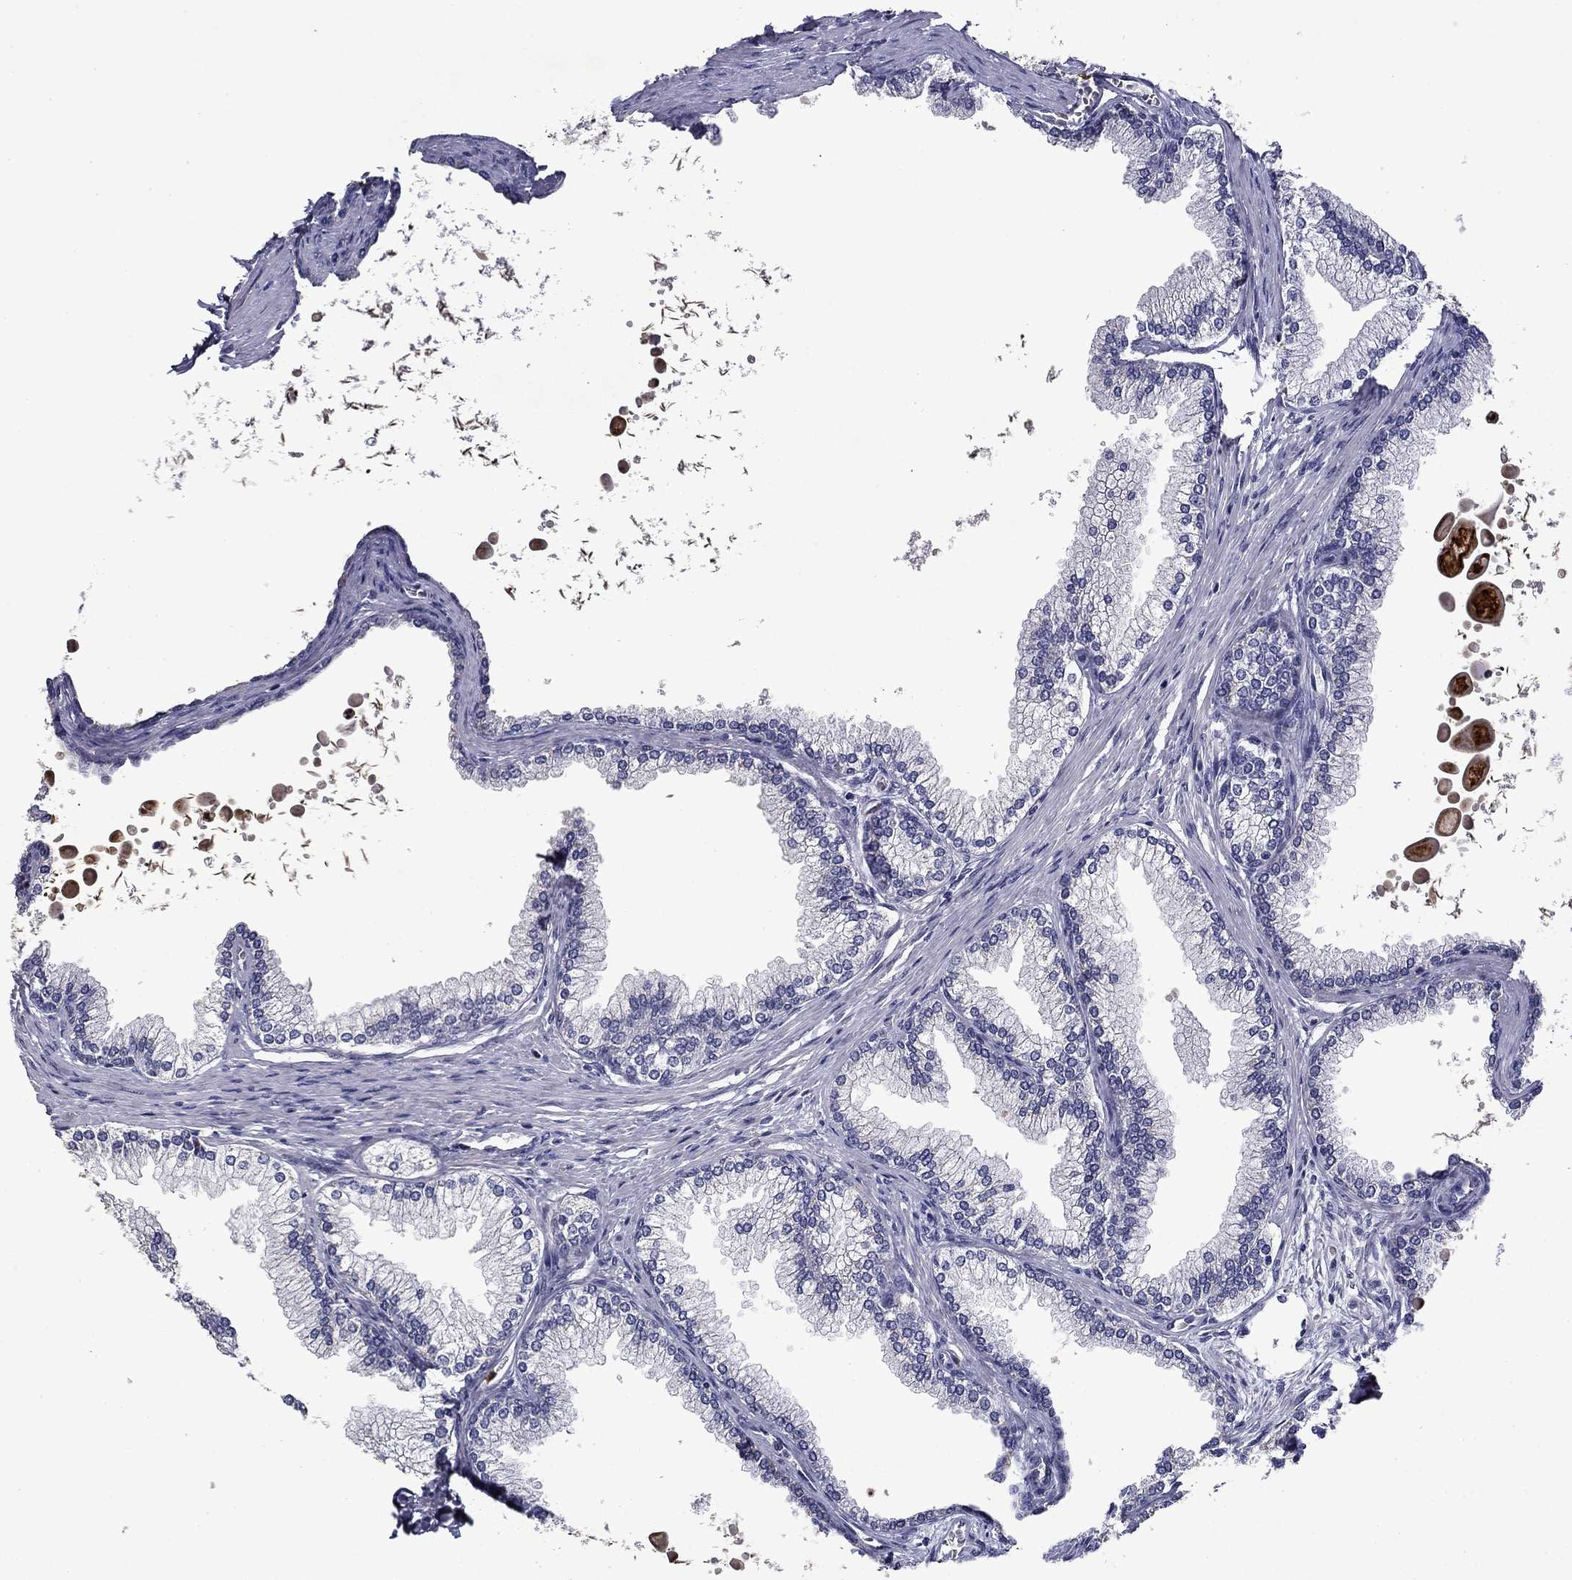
{"staining": {"intensity": "negative", "quantity": "none", "location": "none"}, "tissue": "prostate", "cell_type": "Glandular cells", "image_type": "normal", "snomed": [{"axis": "morphology", "description": "Normal tissue, NOS"}, {"axis": "topography", "description": "Prostate"}], "caption": "Glandular cells are negative for brown protein staining in unremarkable prostate. Nuclei are stained in blue.", "gene": "IRF5", "patient": {"sex": "male", "age": 72}}